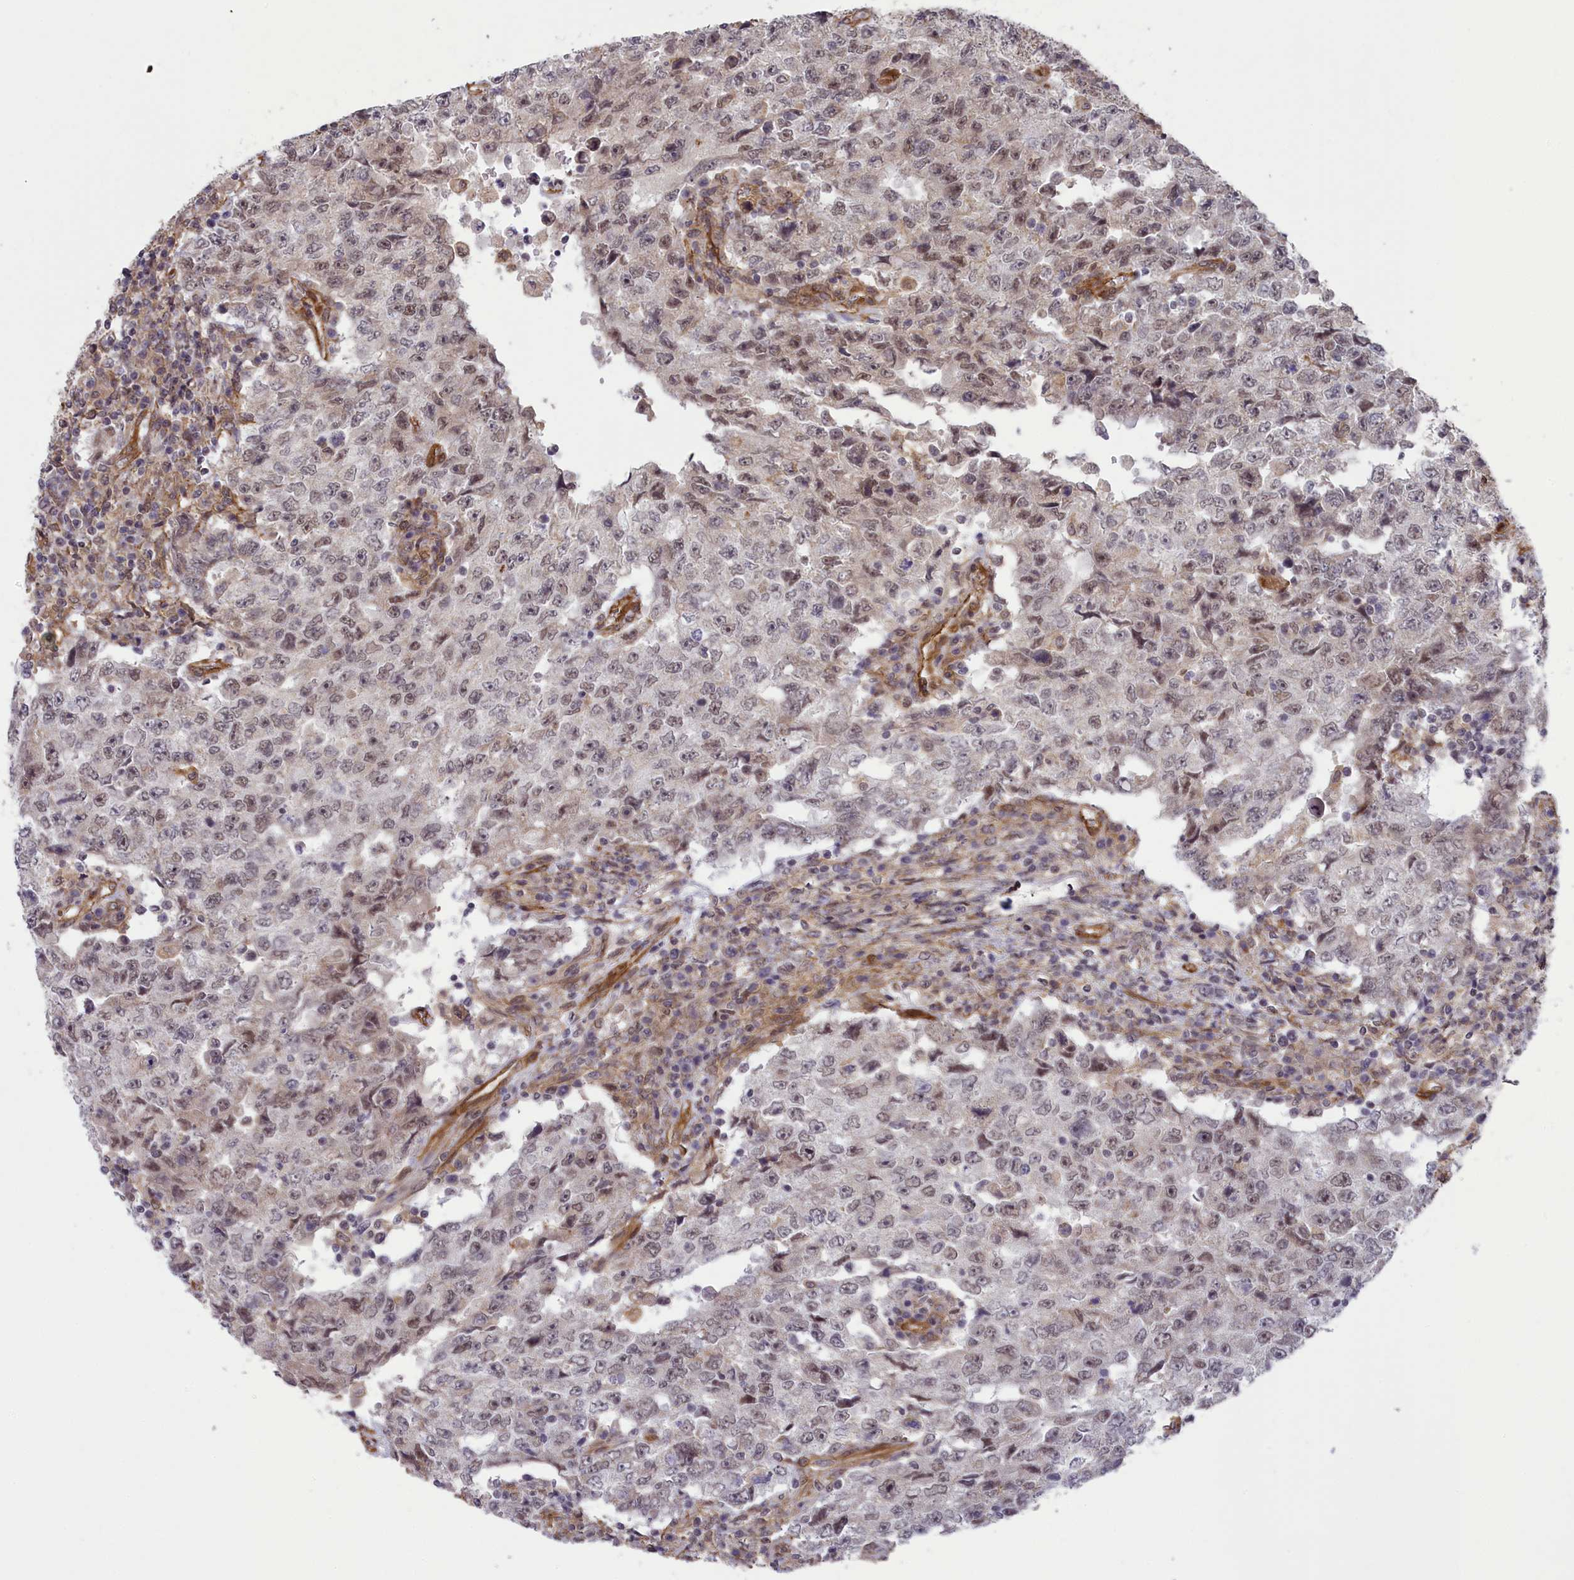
{"staining": {"intensity": "weak", "quantity": "25%-75%", "location": "nuclear"}, "tissue": "testis cancer", "cell_type": "Tumor cells", "image_type": "cancer", "snomed": [{"axis": "morphology", "description": "Carcinoma, Embryonal, NOS"}, {"axis": "topography", "description": "Testis"}], "caption": "Testis cancer (embryonal carcinoma) stained for a protein displays weak nuclear positivity in tumor cells.", "gene": "TNS1", "patient": {"sex": "male", "age": 26}}